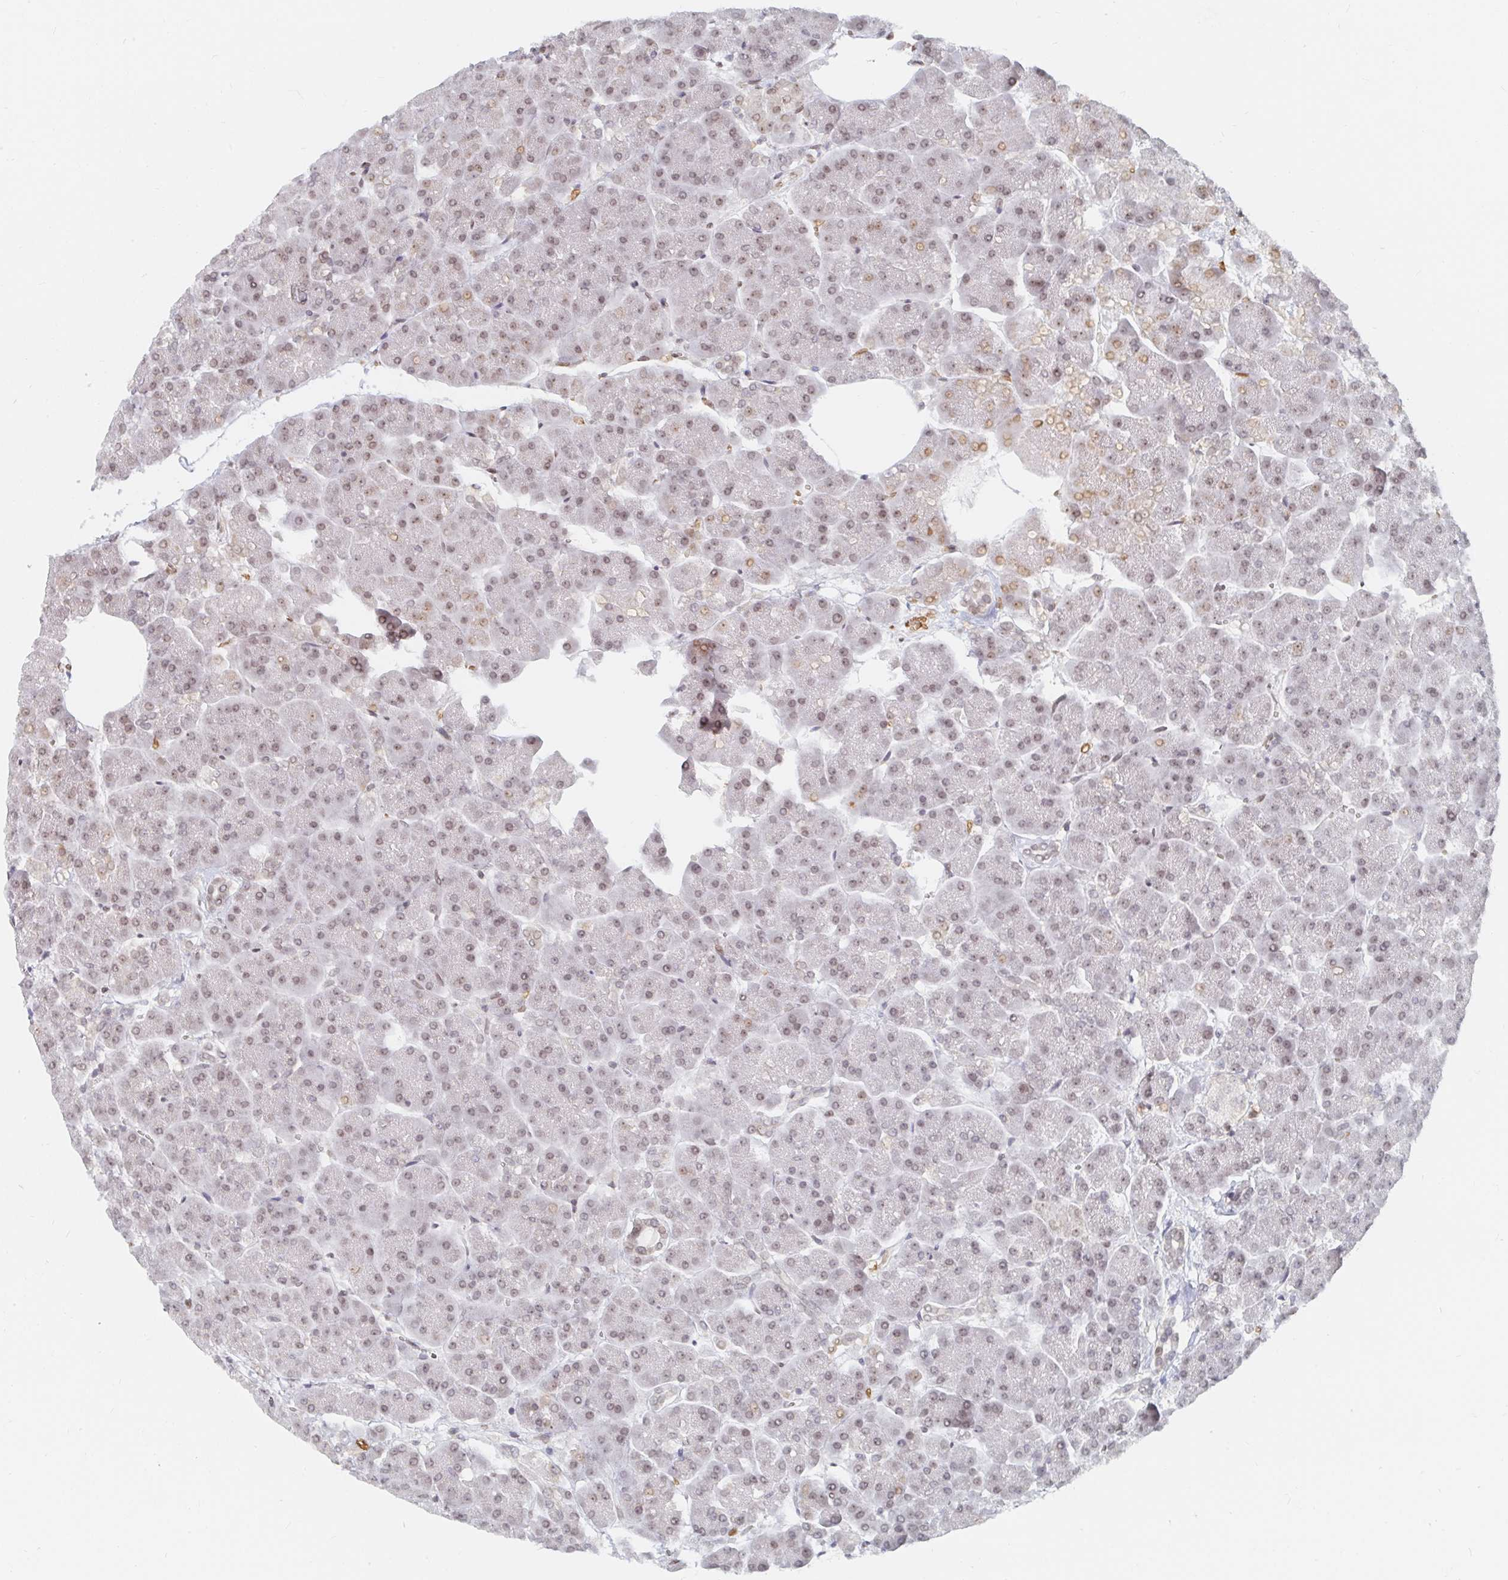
{"staining": {"intensity": "weak", "quantity": "25%-75%", "location": "nuclear"}, "tissue": "pancreas", "cell_type": "Exocrine glandular cells", "image_type": "normal", "snomed": [{"axis": "morphology", "description": "Normal tissue, NOS"}, {"axis": "topography", "description": "Pancreas"}, {"axis": "topography", "description": "Peripheral nerve tissue"}], "caption": "Immunohistochemistry (IHC) (DAB (3,3'-diaminobenzidine)) staining of benign human pancreas displays weak nuclear protein positivity in approximately 25%-75% of exocrine glandular cells.", "gene": "CHD2", "patient": {"sex": "male", "age": 54}}